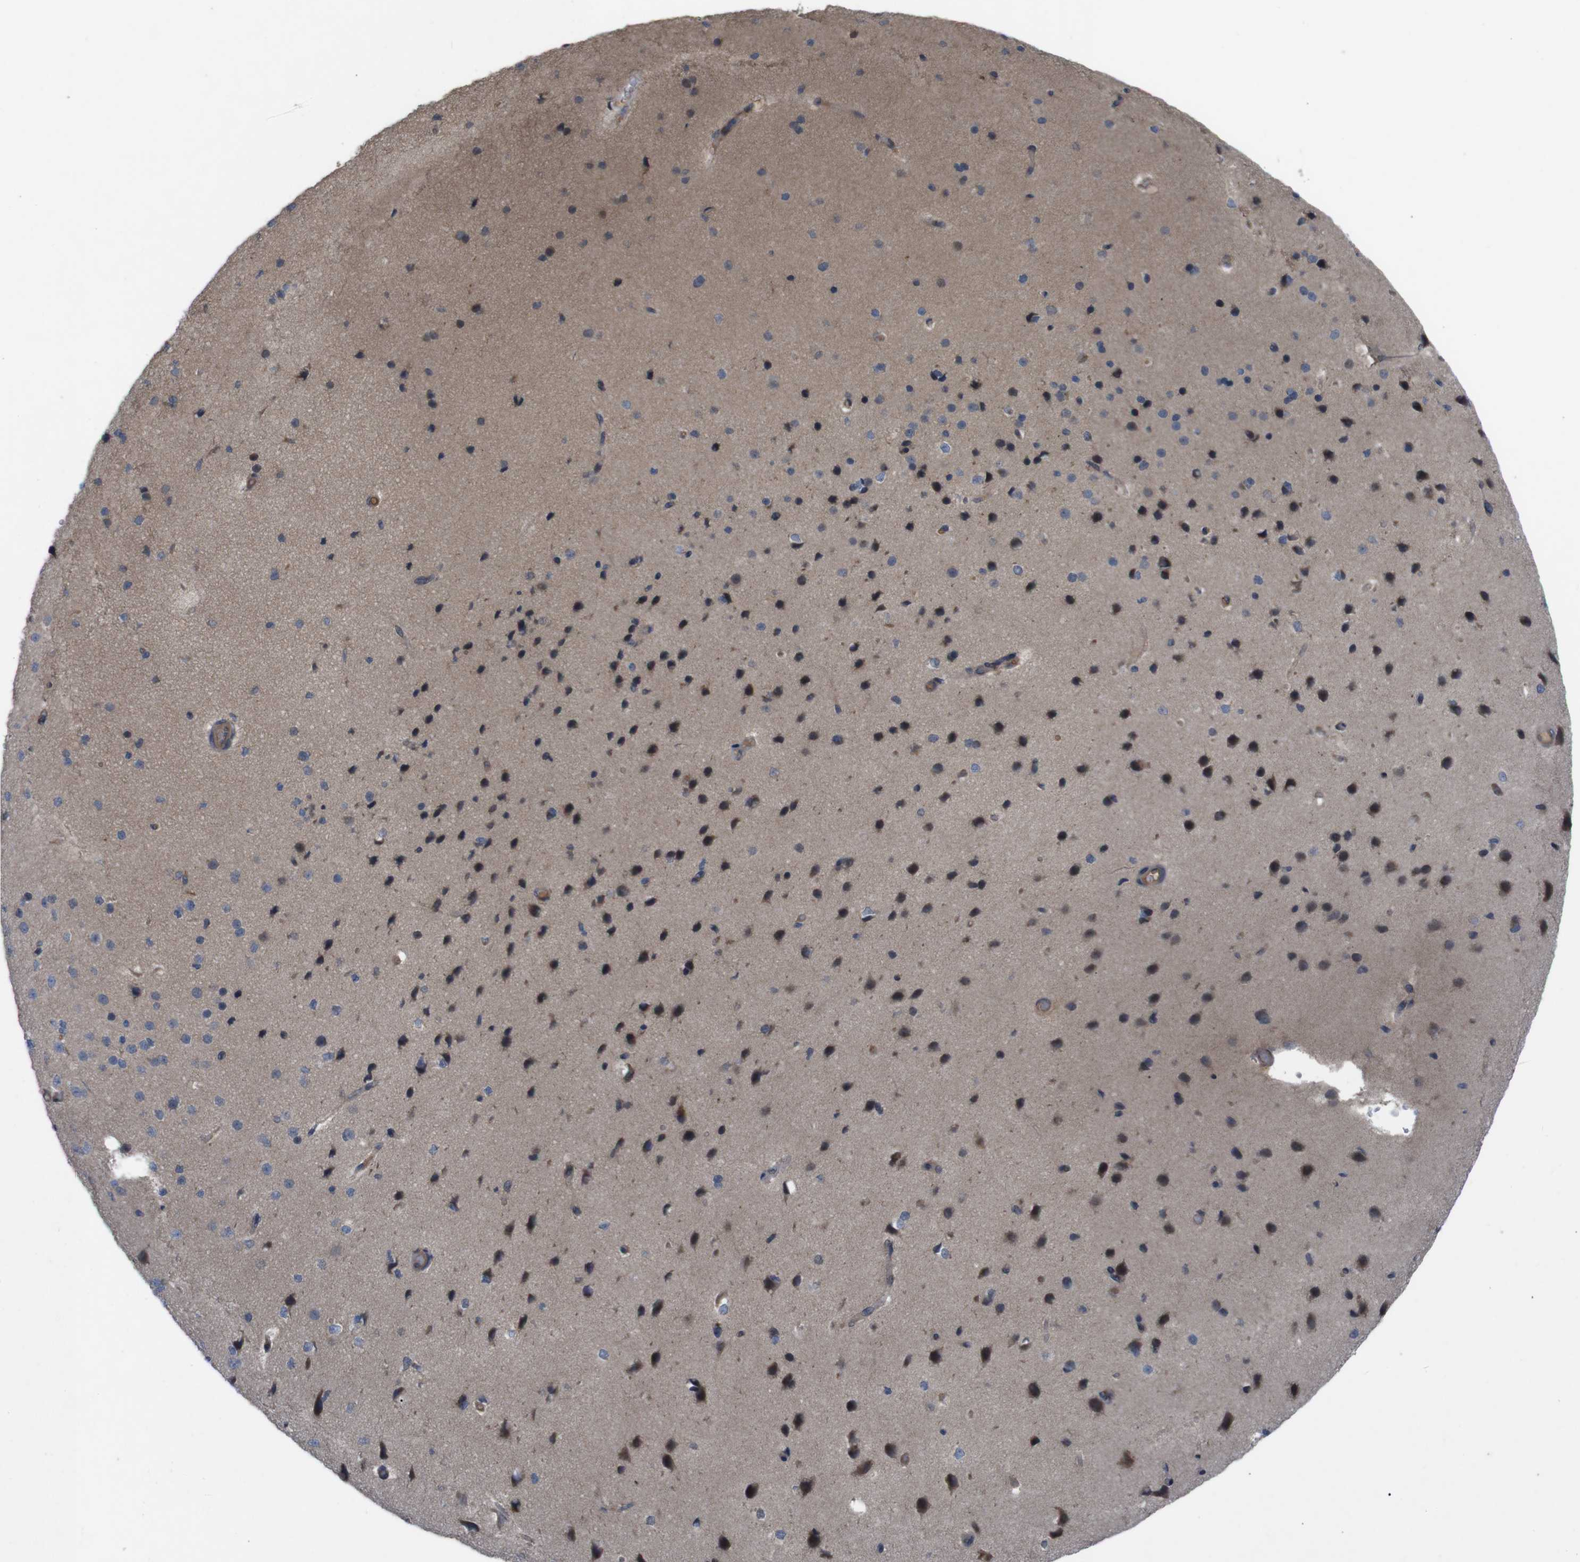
{"staining": {"intensity": "negative", "quantity": "none", "location": "none"}, "tissue": "cerebral cortex", "cell_type": "Endothelial cells", "image_type": "normal", "snomed": [{"axis": "morphology", "description": "Normal tissue, NOS"}, {"axis": "morphology", "description": "Developmental malformation"}, {"axis": "topography", "description": "Cerebral cortex"}], "caption": "The image demonstrates no significant expression in endothelial cells of cerebral cortex.", "gene": "PTPN1", "patient": {"sex": "female", "age": 30}}